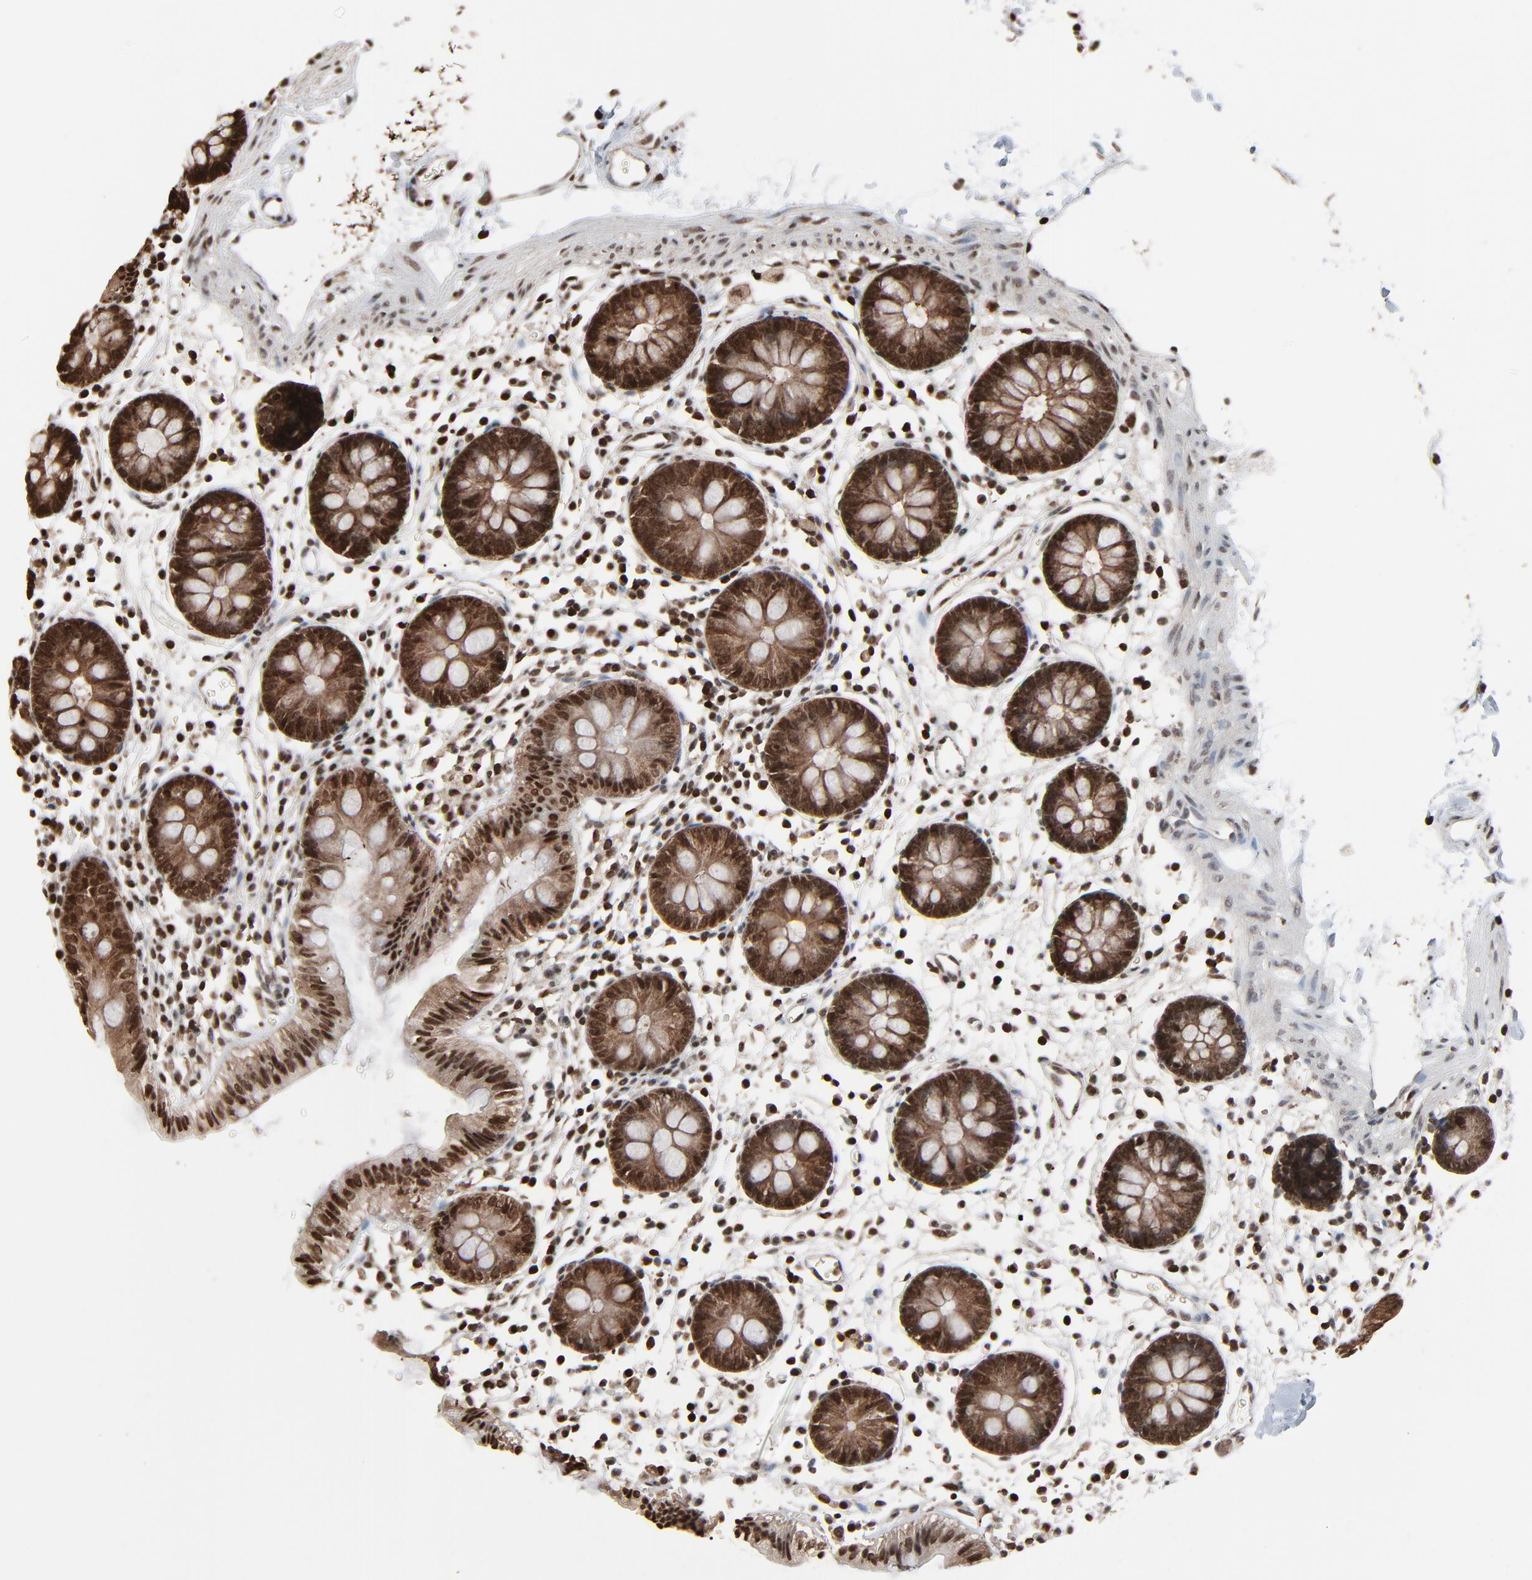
{"staining": {"intensity": "moderate", "quantity": ">75%", "location": "nuclear"}, "tissue": "colon", "cell_type": "Endothelial cells", "image_type": "normal", "snomed": [{"axis": "morphology", "description": "Normal tissue, NOS"}, {"axis": "topography", "description": "Colon"}], "caption": "Immunohistochemical staining of benign human colon reveals >75% levels of moderate nuclear protein positivity in approximately >75% of endothelial cells. The staining was performed using DAB (3,3'-diaminobenzidine) to visualize the protein expression in brown, while the nuclei were stained in blue with hematoxylin (Magnification: 20x).", "gene": "RPS6KA3", "patient": {"sex": "male", "age": 14}}